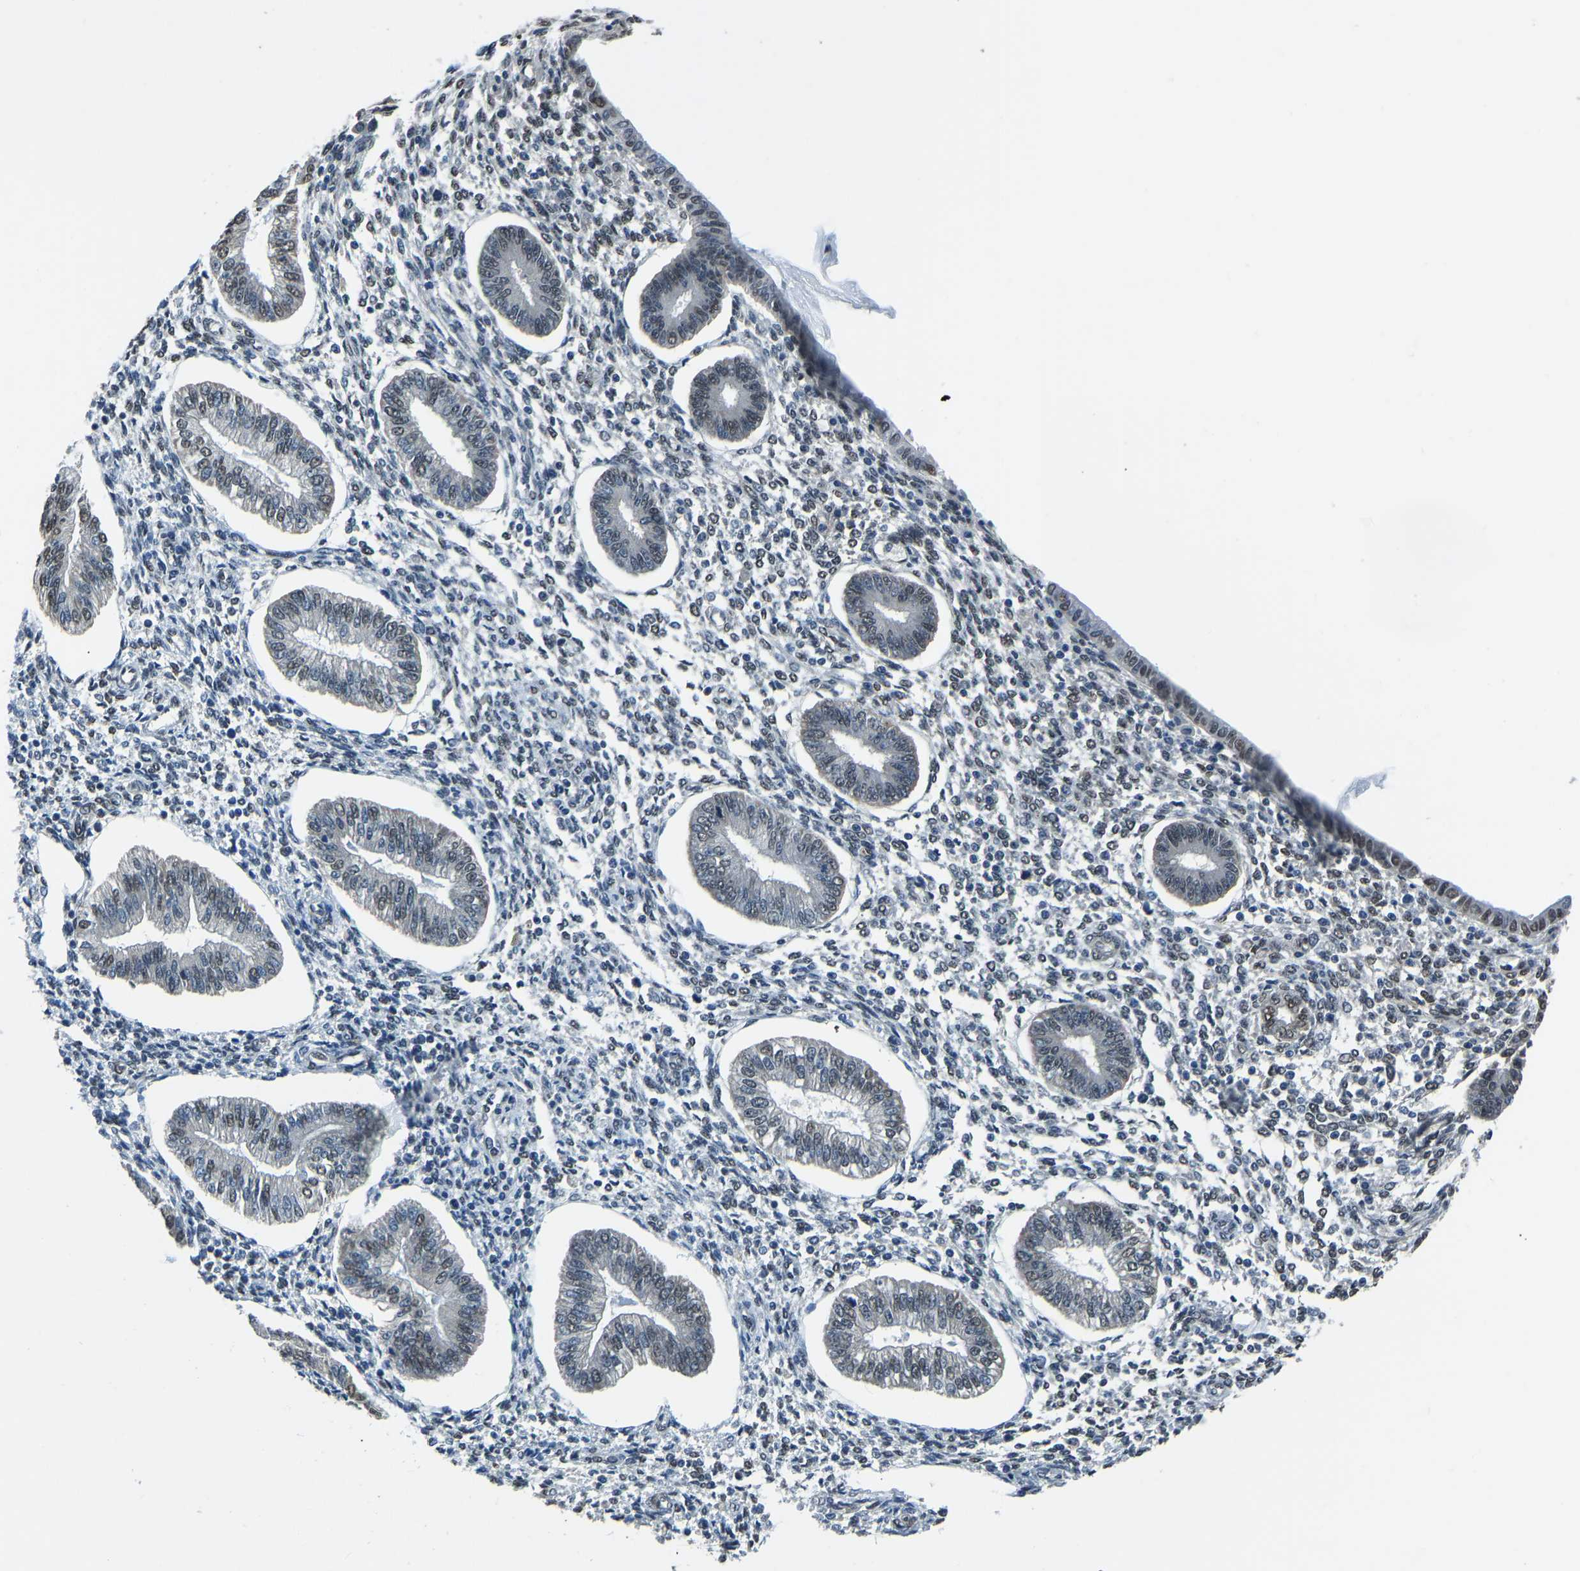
{"staining": {"intensity": "moderate", "quantity": "<25%", "location": "nuclear"}, "tissue": "endometrium", "cell_type": "Cells in endometrial stroma", "image_type": "normal", "snomed": [{"axis": "morphology", "description": "Normal tissue, NOS"}, {"axis": "topography", "description": "Endometrium"}], "caption": "Immunohistochemistry (IHC) histopathology image of normal endometrium: endometrium stained using immunohistochemistry shows low levels of moderate protein expression localized specifically in the nuclear of cells in endometrial stroma, appearing as a nuclear brown color.", "gene": "FOS", "patient": {"sex": "female", "age": 50}}